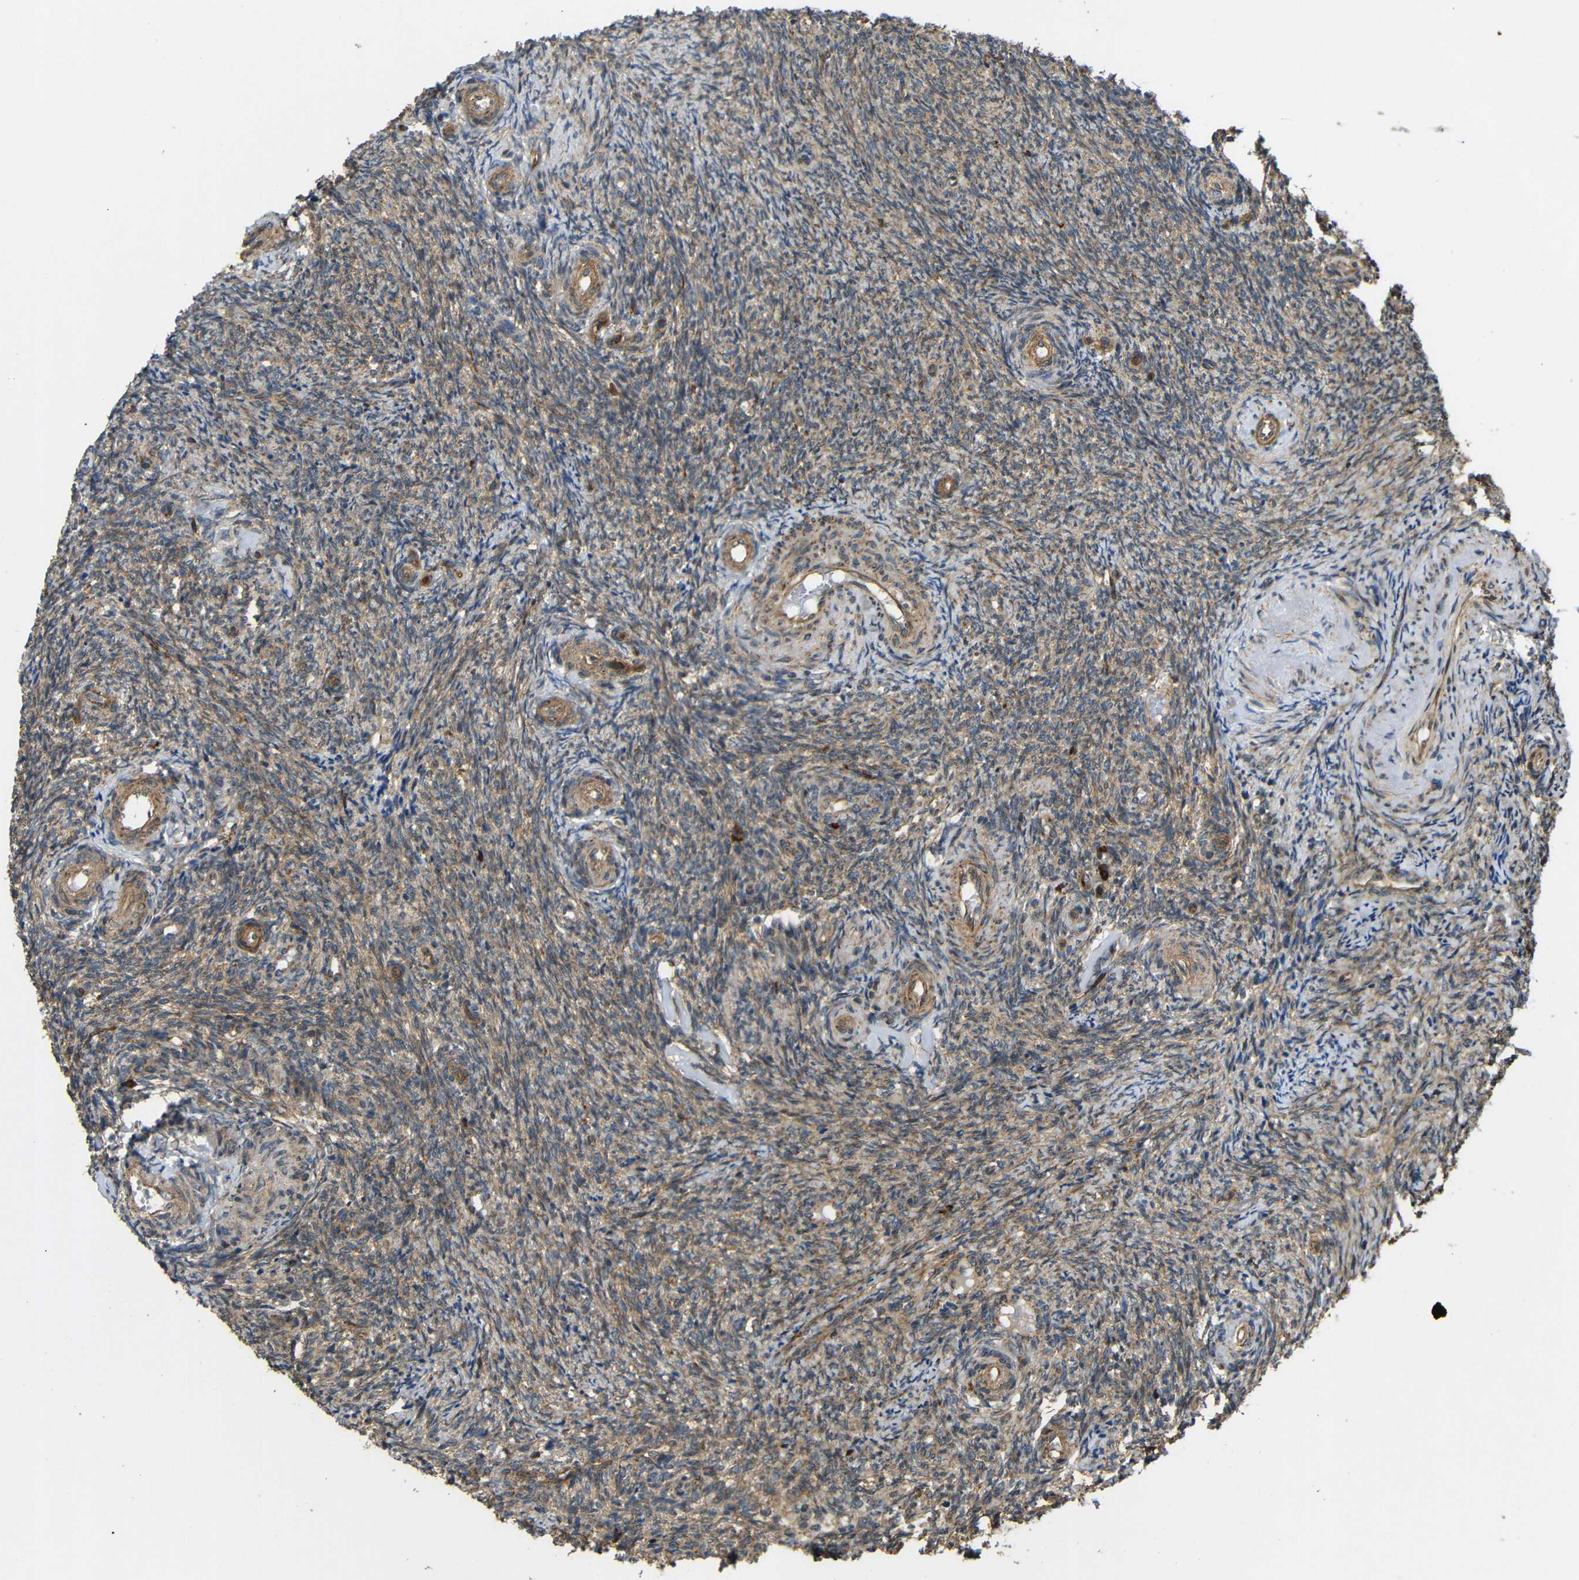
{"staining": {"intensity": "moderate", "quantity": ">75%", "location": "cytoplasmic/membranous"}, "tissue": "ovary", "cell_type": "Follicle cells", "image_type": "normal", "snomed": [{"axis": "morphology", "description": "Normal tissue, NOS"}, {"axis": "topography", "description": "Ovary"}], "caption": "A medium amount of moderate cytoplasmic/membranous staining is appreciated in approximately >75% of follicle cells in normal ovary.", "gene": "KANK4", "patient": {"sex": "female", "age": 41}}